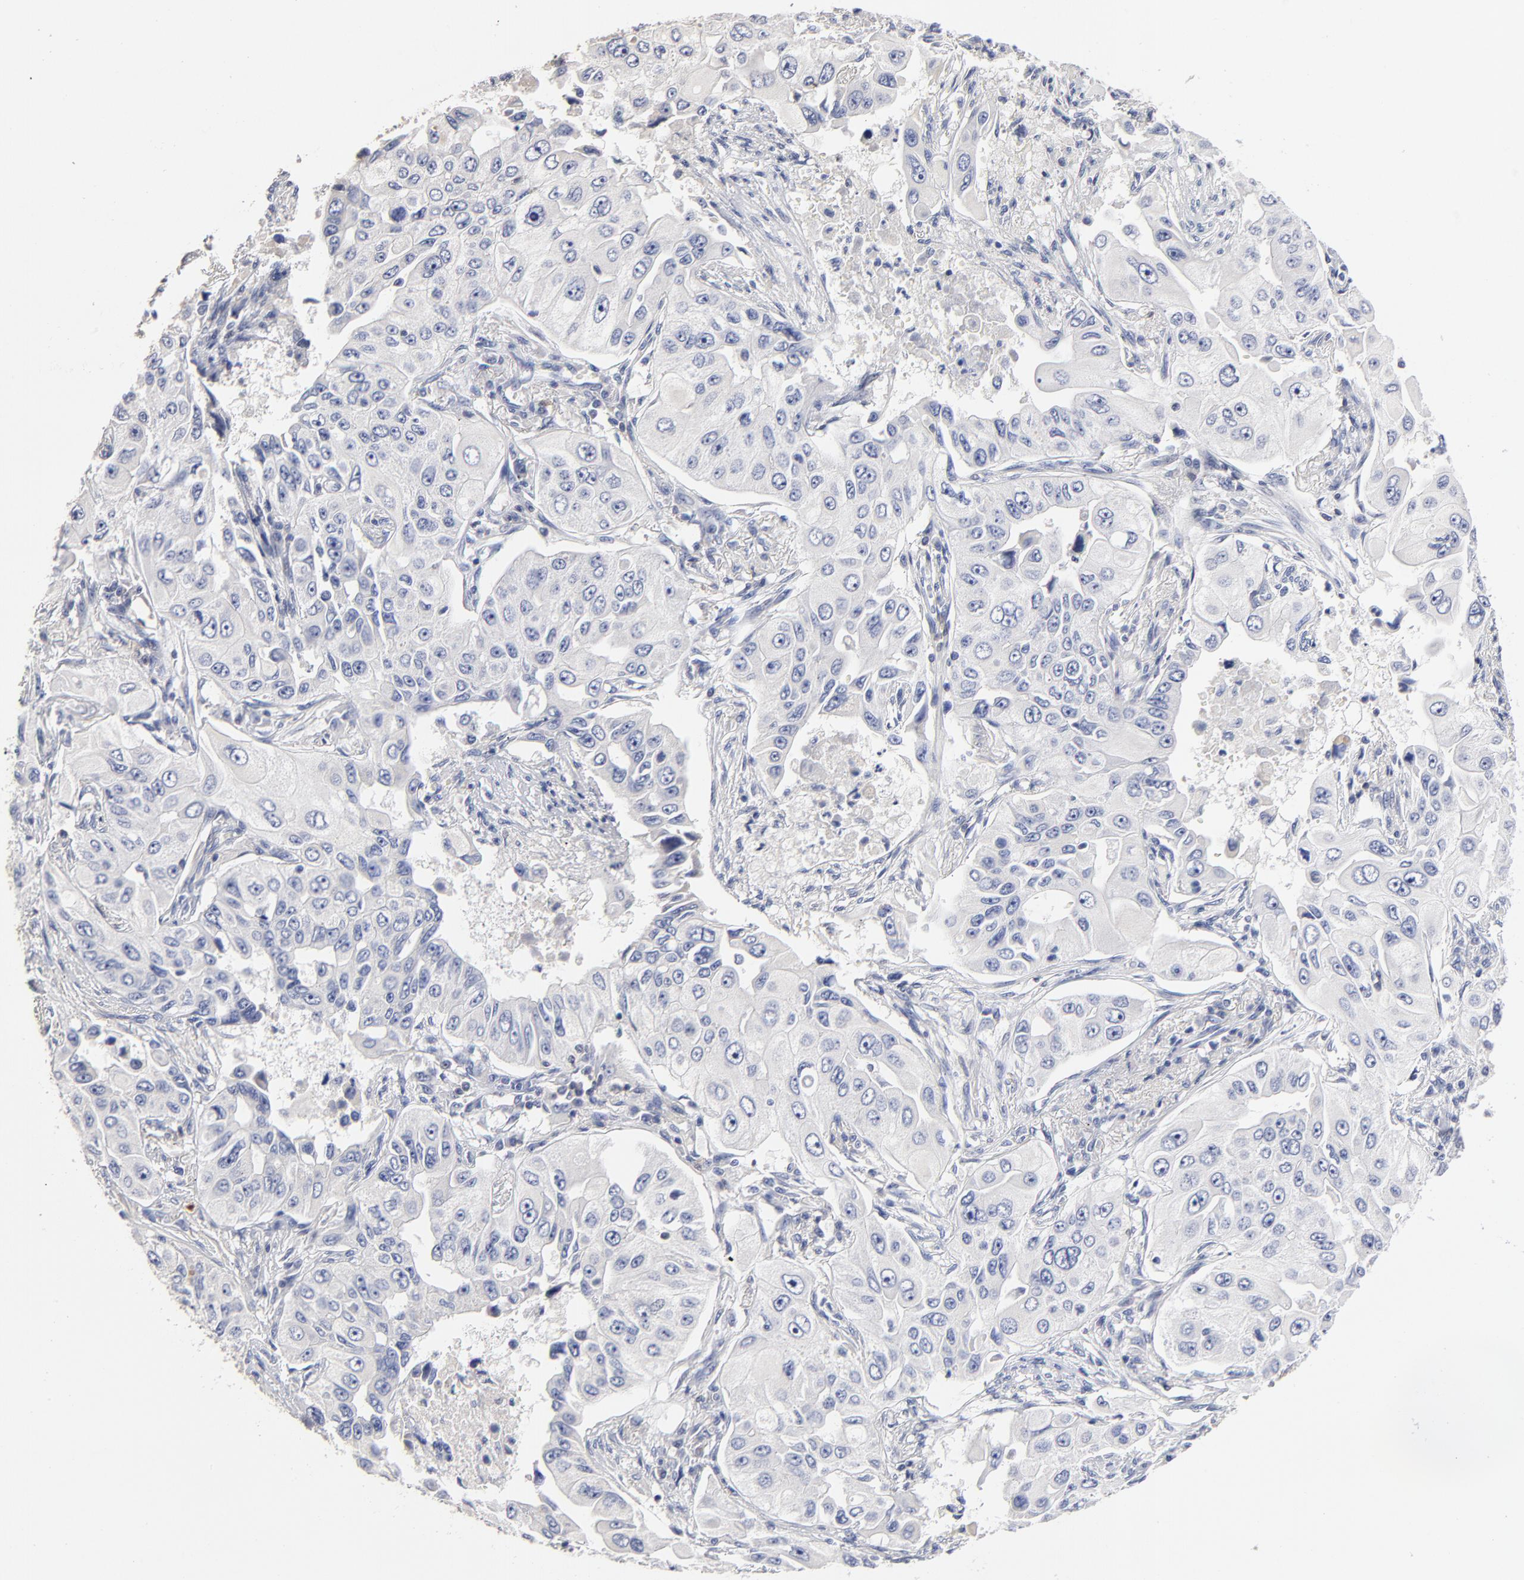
{"staining": {"intensity": "negative", "quantity": "none", "location": "none"}, "tissue": "lung cancer", "cell_type": "Tumor cells", "image_type": "cancer", "snomed": [{"axis": "morphology", "description": "Adenocarcinoma, NOS"}, {"axis": "topography", "description": "Lung"}], "caption": "High power microscopy micrograph of an immunohistochemistry histopathology image of adenocarcinoma (lung), revealing no significant staining in tumor cells.", "gene": "TRAT1", "patient": {"sex": "male", "age": 84}}